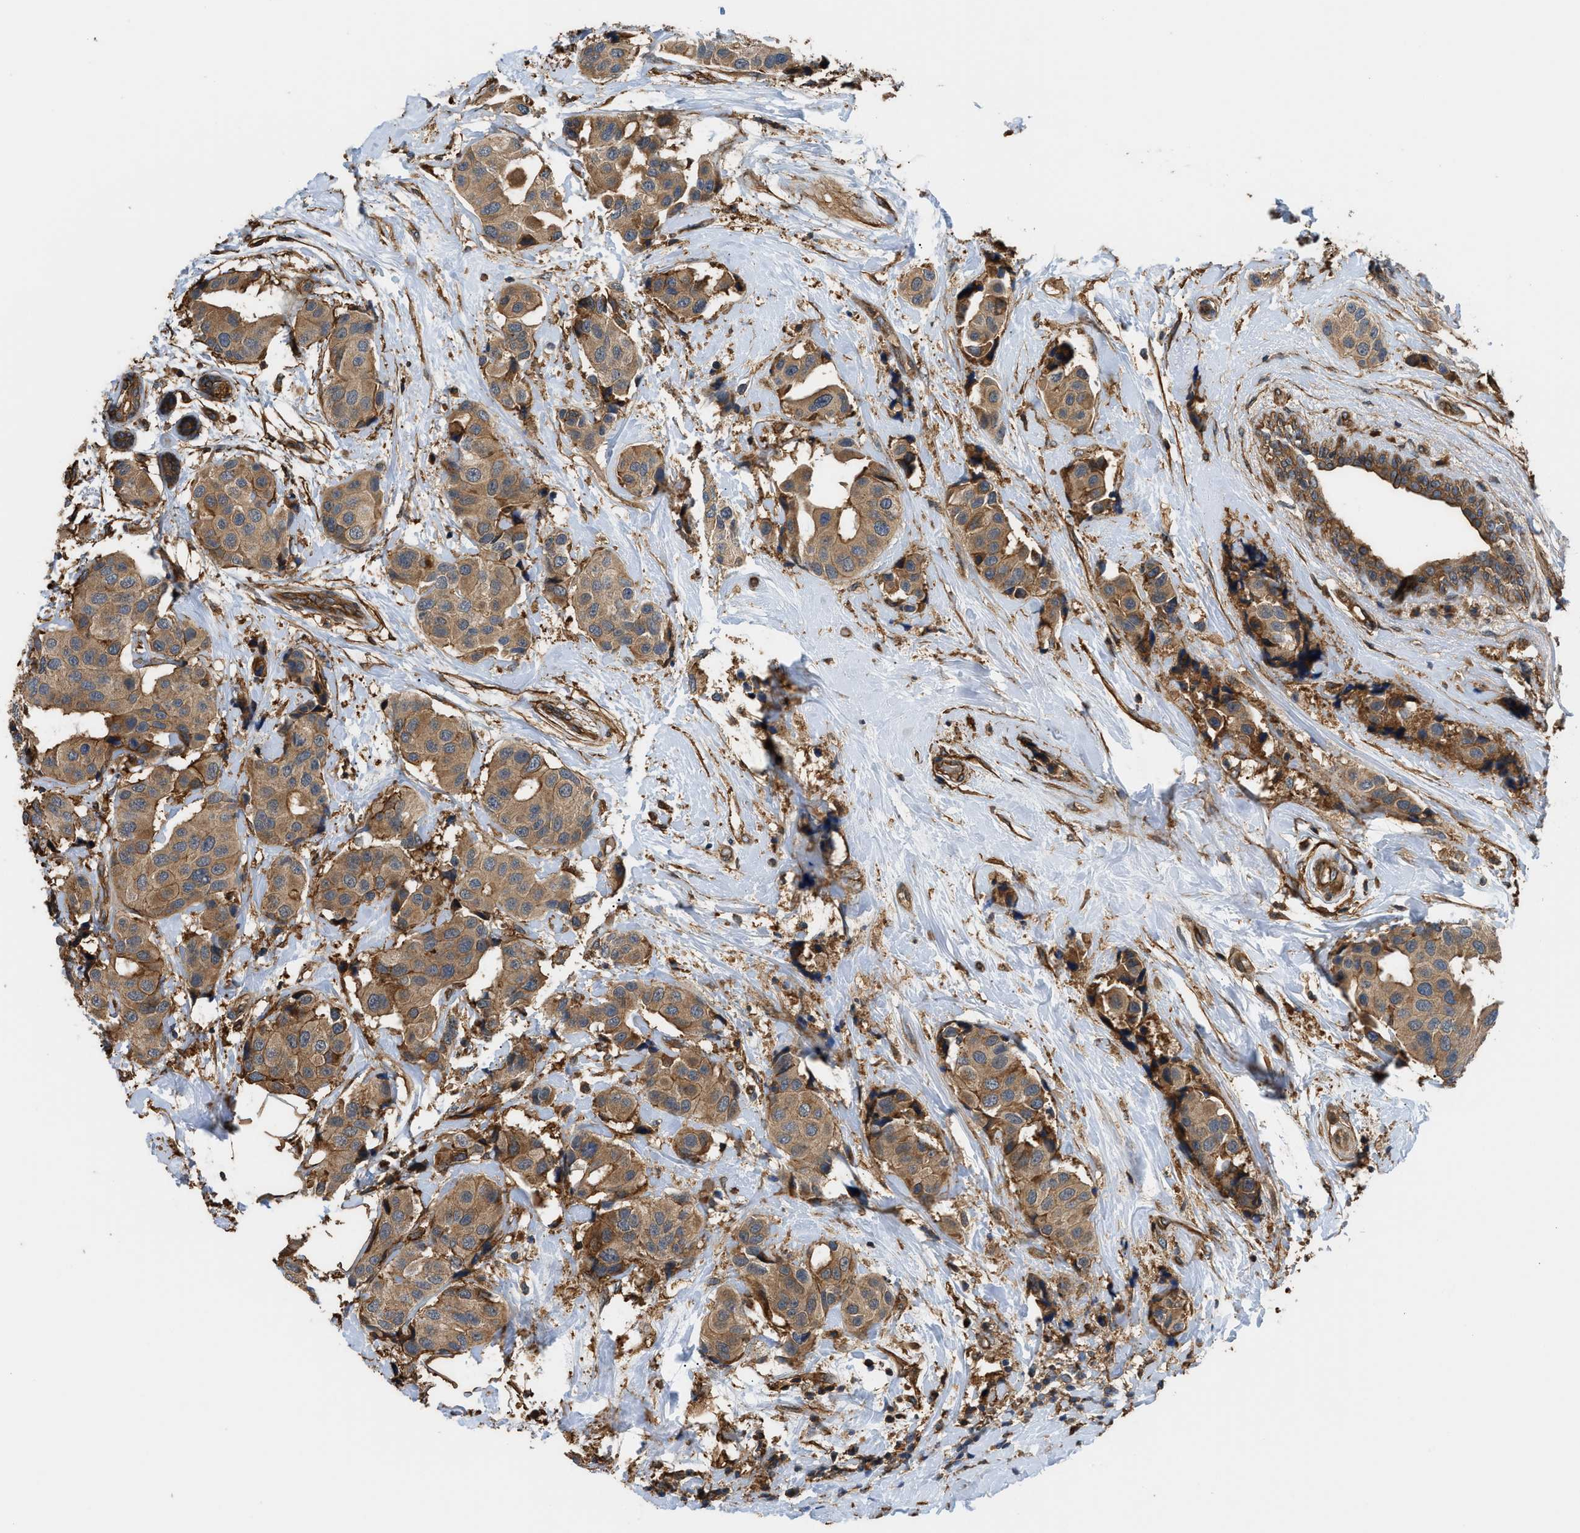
{"staining": {"intensity": "moderate", "quantity": ">75%", "location": "cytoplasmic/membranous"}, "tissue": "breast cancer", "cell_type": "Tumor cells", "image_type": "cancer", "snomed": [{"axis": "morphology", "description": "Normal tissue, NOS"}, {"axis": "morphology", "description": "Duct carcinoma"}, {"axis": "topography", "description": "Breast"}], "caption": "DAB immunohistochemical staining of breast intraductal carcinoma exhibits moderate cytoplasmic/membranous protein positivity in approximately >75% of tumor cells.", "gene": "DDHD2", "patient": {"sex": "female", "age": 39}}